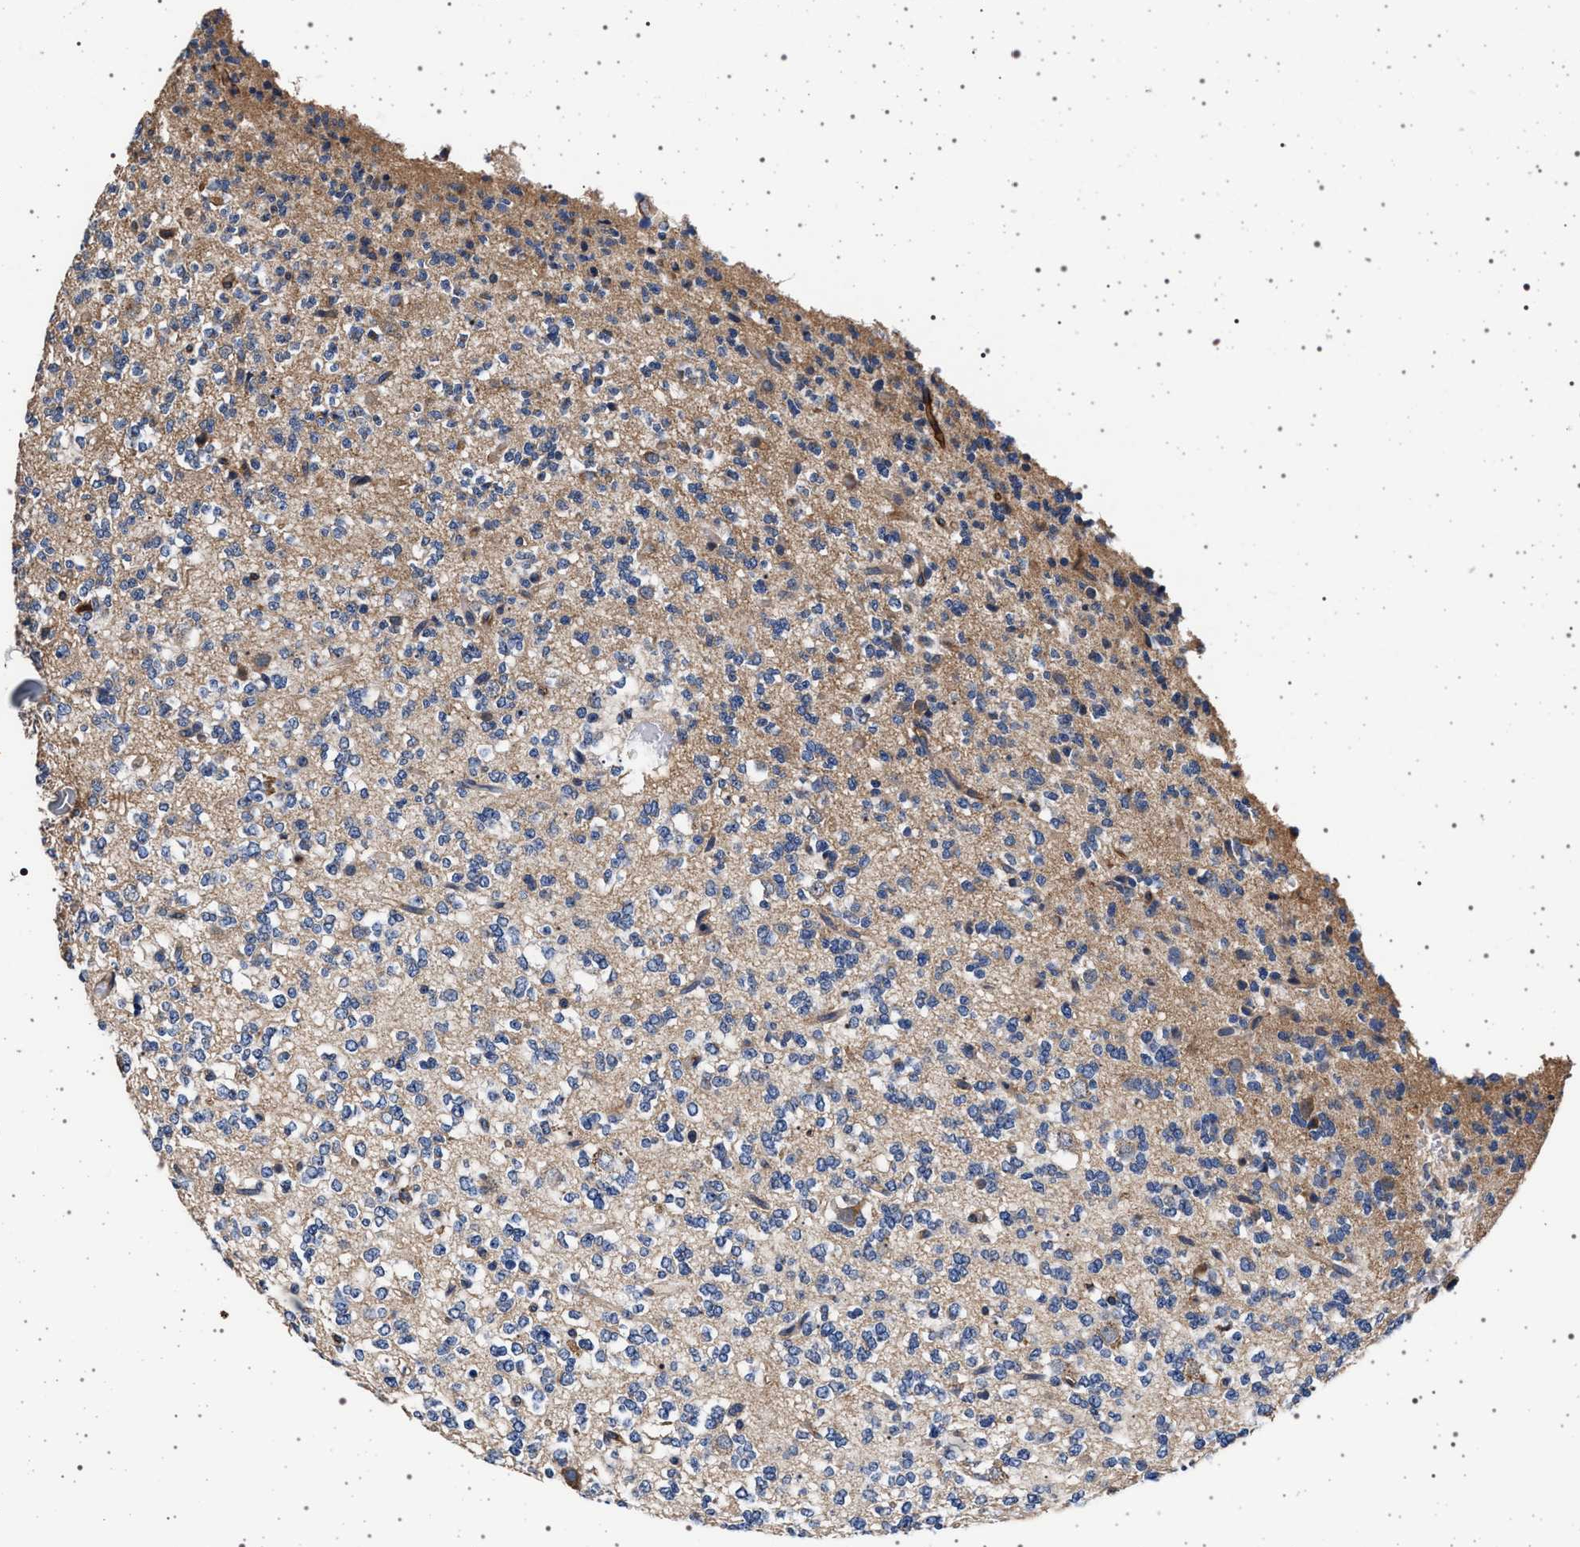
{"staining": {"intensity": "weak", "quantity": "<25%", "location": "cytoplasmic/membranous"}, "tissue": "glioma", "cell_type": "Tumor cells", "image_type": "cancer", "snomed": [{"axis": "morphology", "description": "Glioma, malignant, Low grade"}, {"axis": "topography", "description": "Brain"}], "caption": "The photomicrograph demonstrates no staining of tumor cells in malignant low-grade glioma.", "gene": "MAP3K2", "patient": {"sex": "male", "age": 38}}